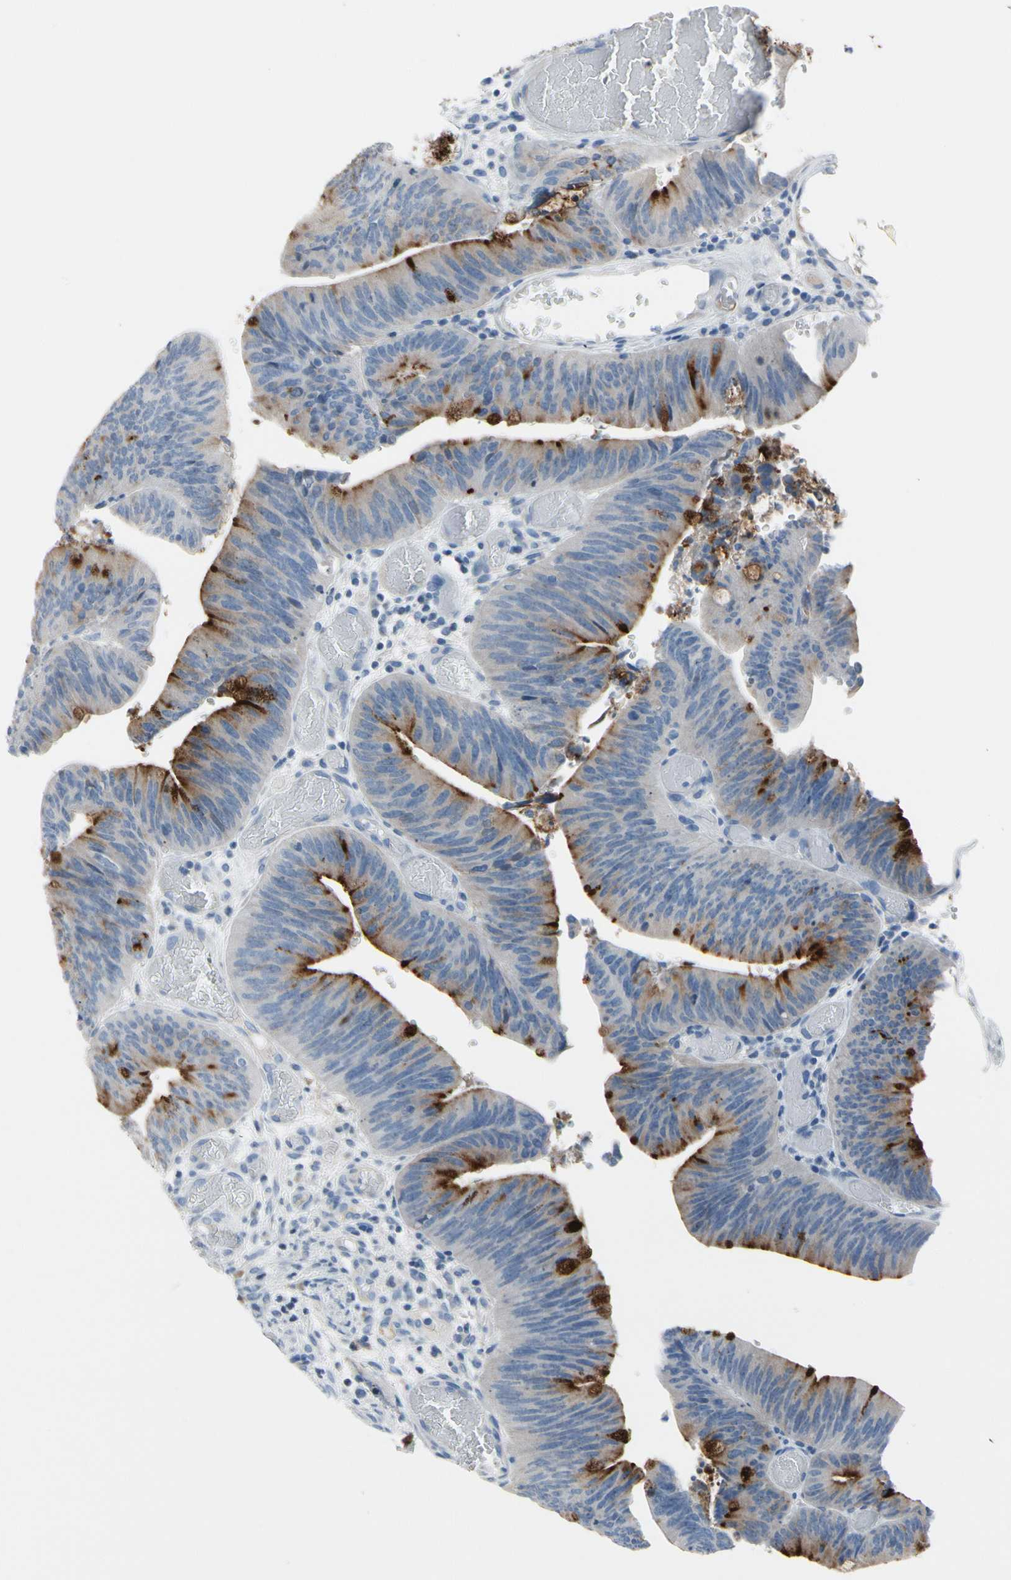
{"staining": {"intensity": "strong", "quantity": "<25%", "location": "cytoplasmic/membranous"}, "tissue": "colorectal cancer", "cell_type": "Tumor cells", "image_type": "cancer", "snomed": [{"axis": "morphology", "description": "Adenocarcinoma, NOS"}, {"axis": "topography", "description": "Rectum"}], "caption": "Tumor cells show medium levels of strong cytoplasmic/membranous expression in about <25% of cells in colorectal cancer (adenocarcinoma). Nuclei are stained in blue.", "gene": "MUC5B", "patient": {"sex": "female", "age": 66}}